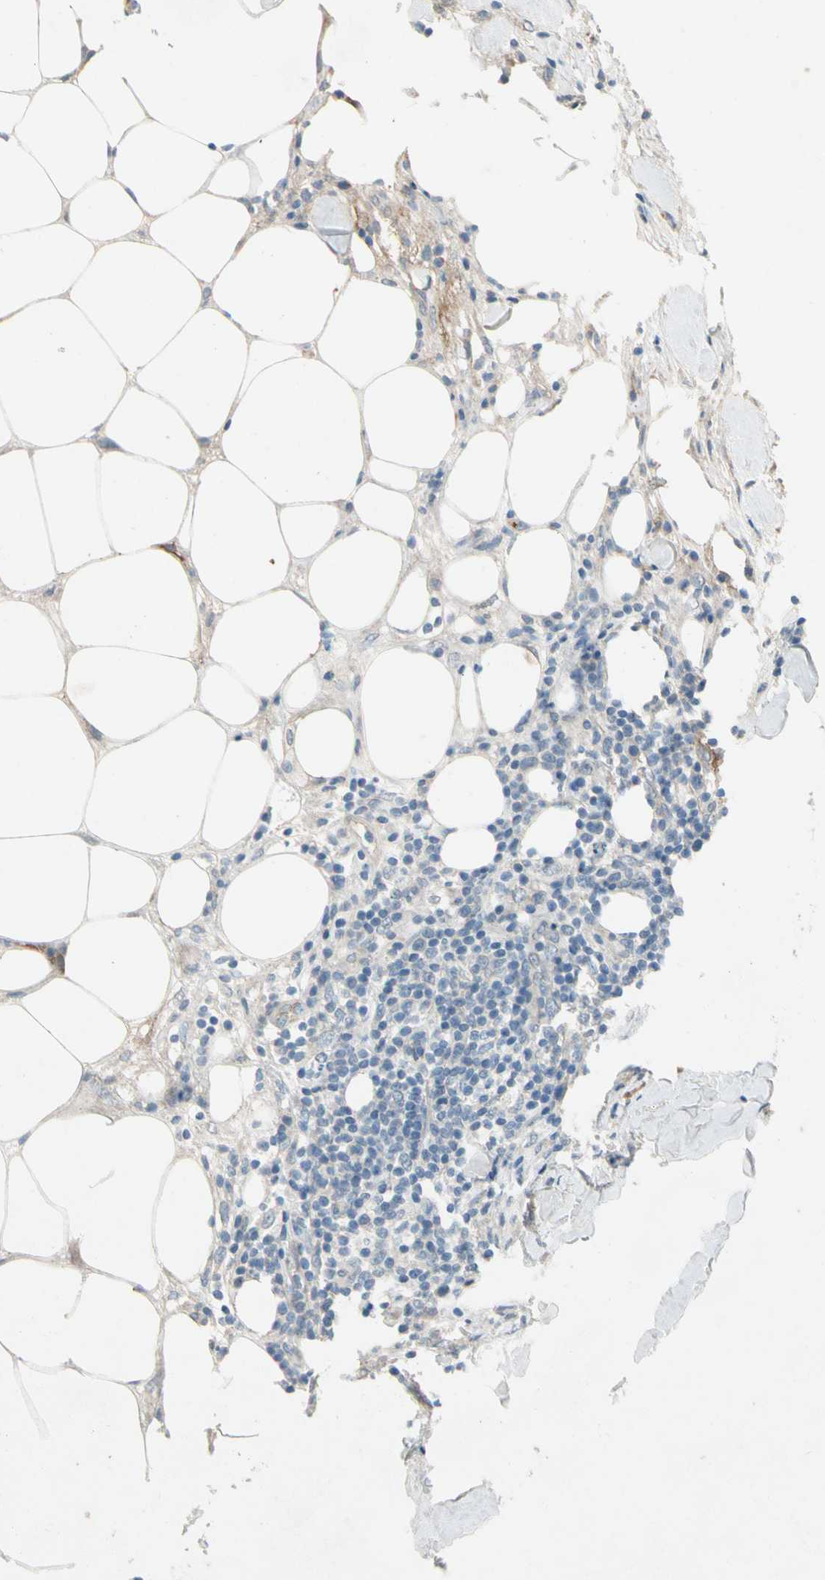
{"staining": {"intensity": "negative", "quantity": "none", "location": "none"}, "tissue": "breast cancer", "cell_type": "Tumor cells", "image_type": "cancer", "snomed": [{"axis": "morphology", "description": "Duct carcinoma"}, {"axis": "topography", "description": "Breast"}], "caption": "This histopathology image is of infiltrating ductal carcinoma (breast) stained with immunohistochemistry (IHC) to label a protein in brown with the nuclei are counter-stained blue. There is no staining in tumor cells.", "gene": "SERPIND1", "patient": {"sex": "female", "age": 37}}